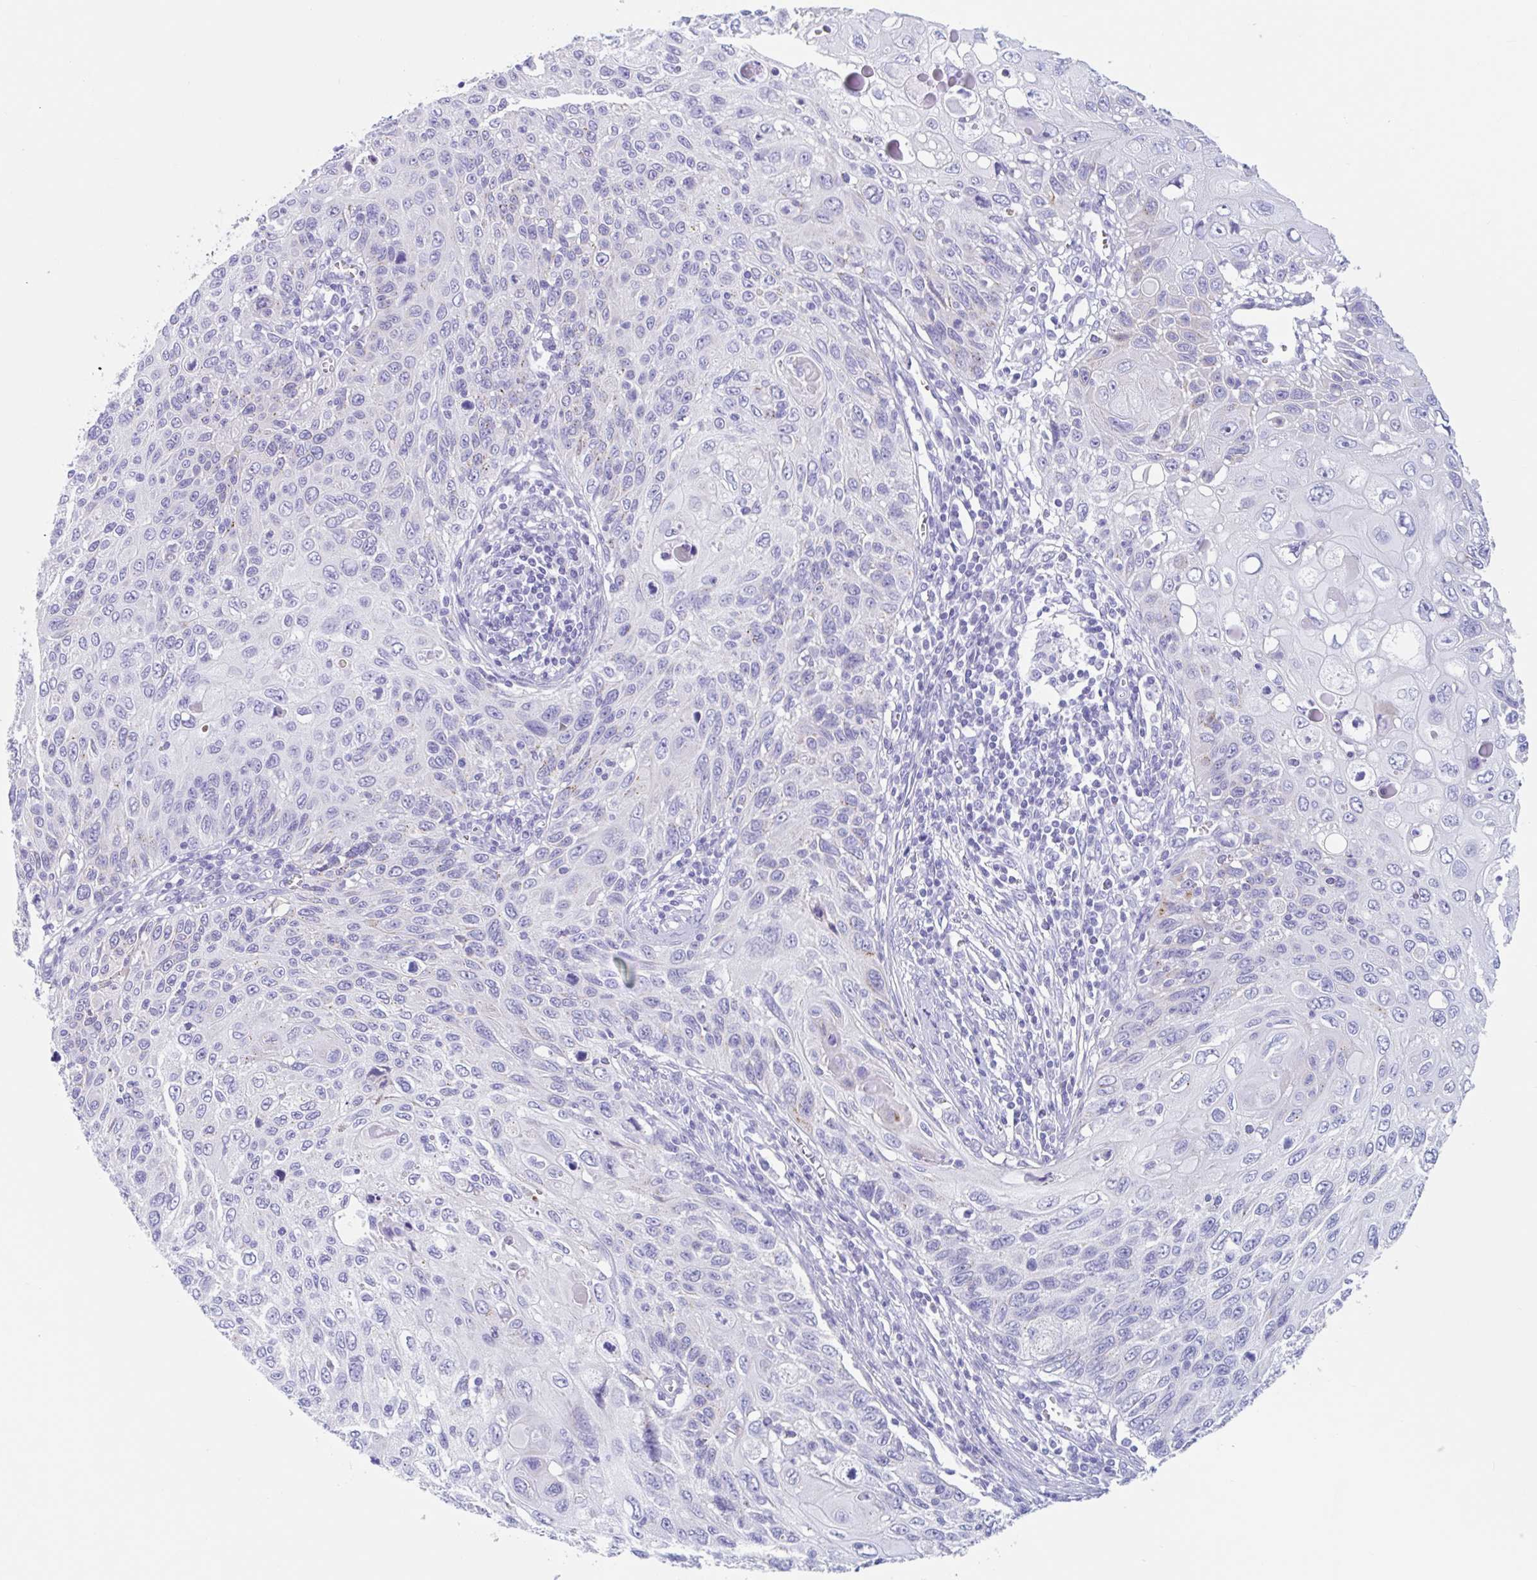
{"staining": {"intensity": "negative", "quantity": "none", "location": "none"}, "tissue": "cervical cancer", "cell_type": "Tumor cells", "image_type": "cancer", "snomed": [{"axis": "morphology", "description": "Squamous cell carcinoma, NOS"}, {"axis": "topography", "description": "Cervix"}], "caption": "IHC micrograph of neoplastic tissue: cervical cancer stained with DAB reveals no significant protein positivity in tumor cells.", "gene": "CPTP", "patient": {"sex": "female", "age": 70}}